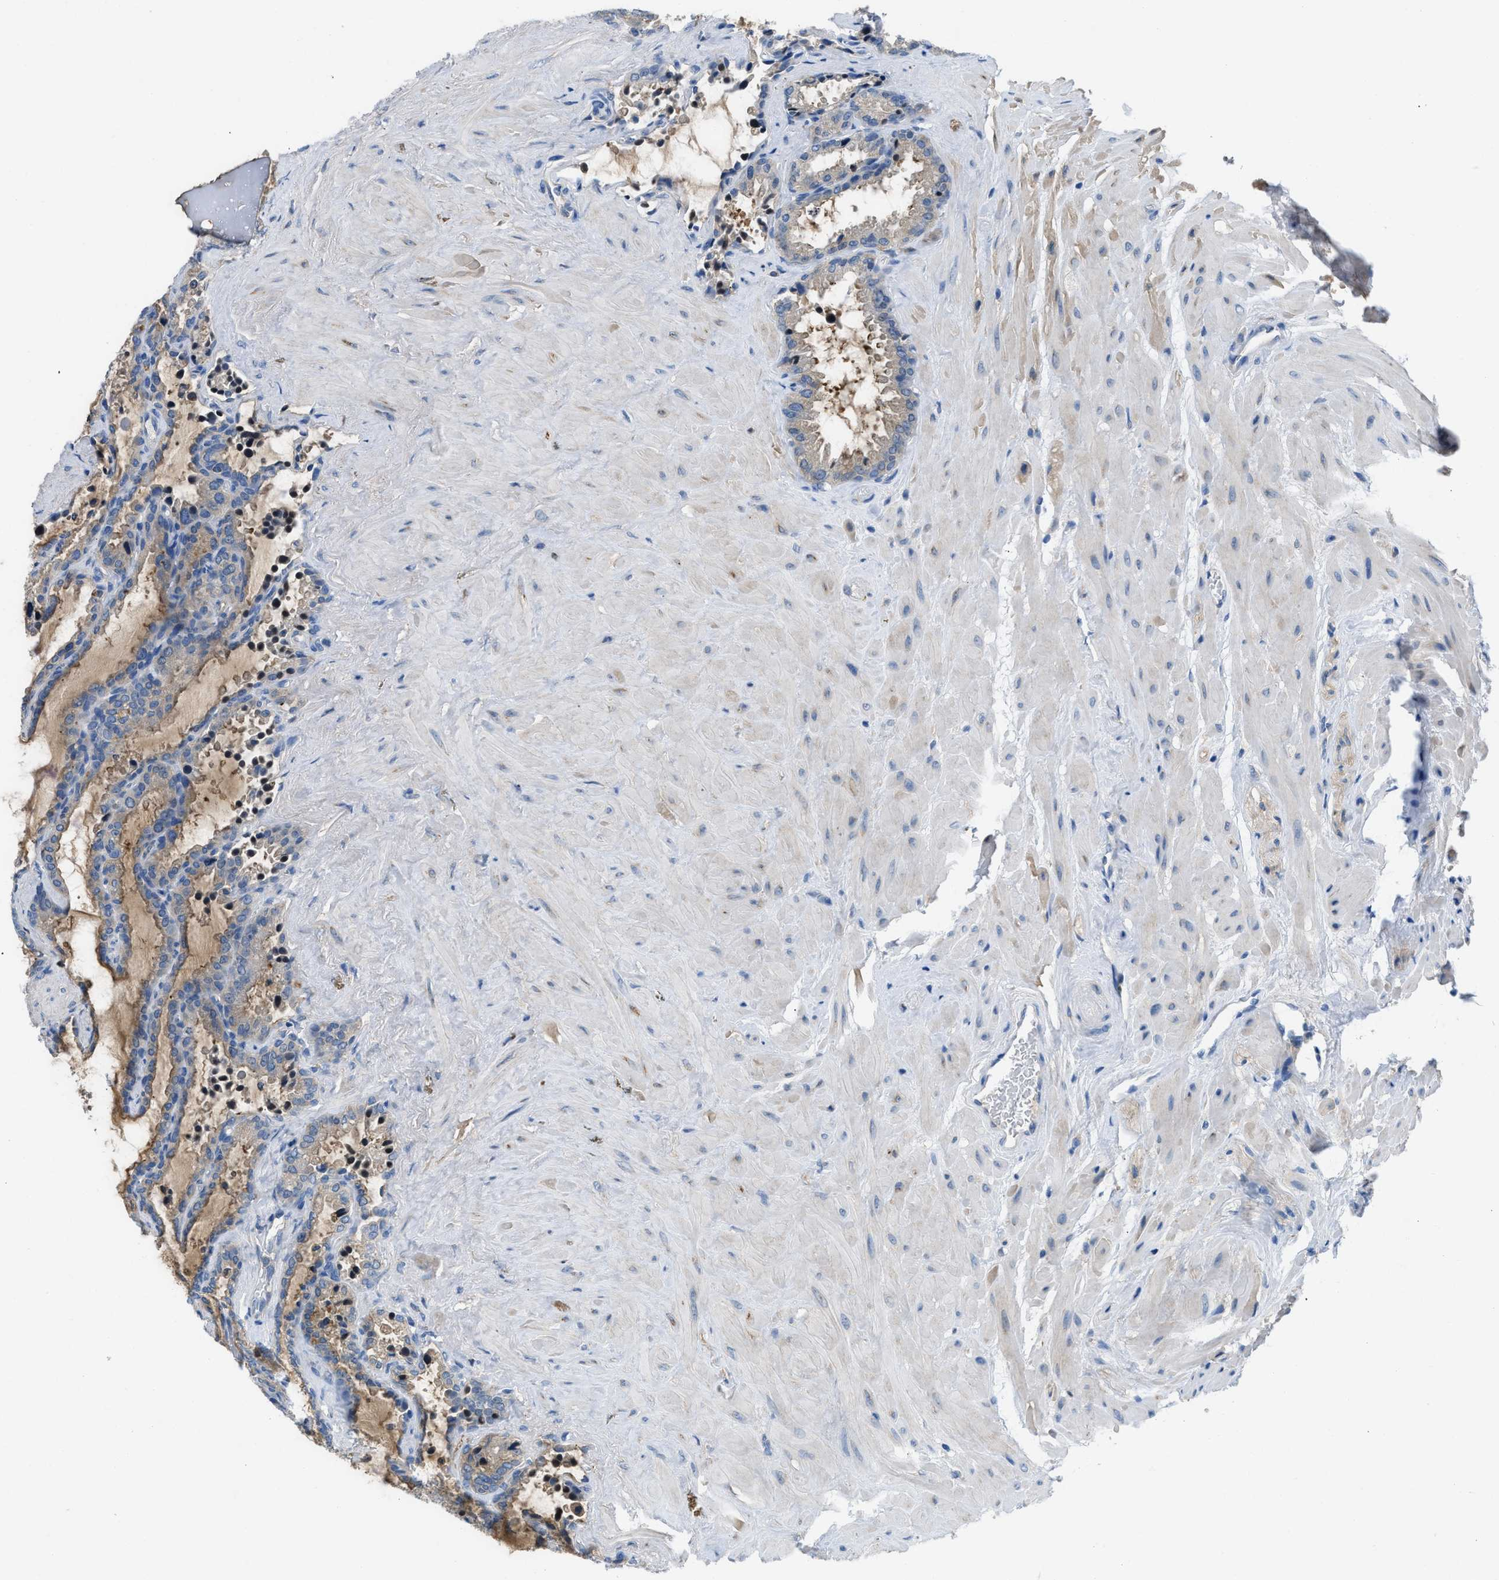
{"staining": {"intensity": "weak", "quantity": "25%-75%", "location": "cytoplasmic/membranous"}, "tissue": "seminal vesicle", "cell_type": "Glandular cells", "image_type": "normal", "snomed": [{"axis": "morphology", "description": "Normal tissue, NOS"}, {"axis": "topography", "description": "Seminal veicle"}], "caption": "Immunohistochemistry micrograph of benign seminal vesicle: human seminal vesicle stained using IHC reveals low levels of weak protein expression localized specifically in the cytoplasmic/membranous of glandular cells, appearing as a cytoplasmic/membranous brown color.", "gene": "BNC2", "patient": {"sex": "male", "age": 46}}